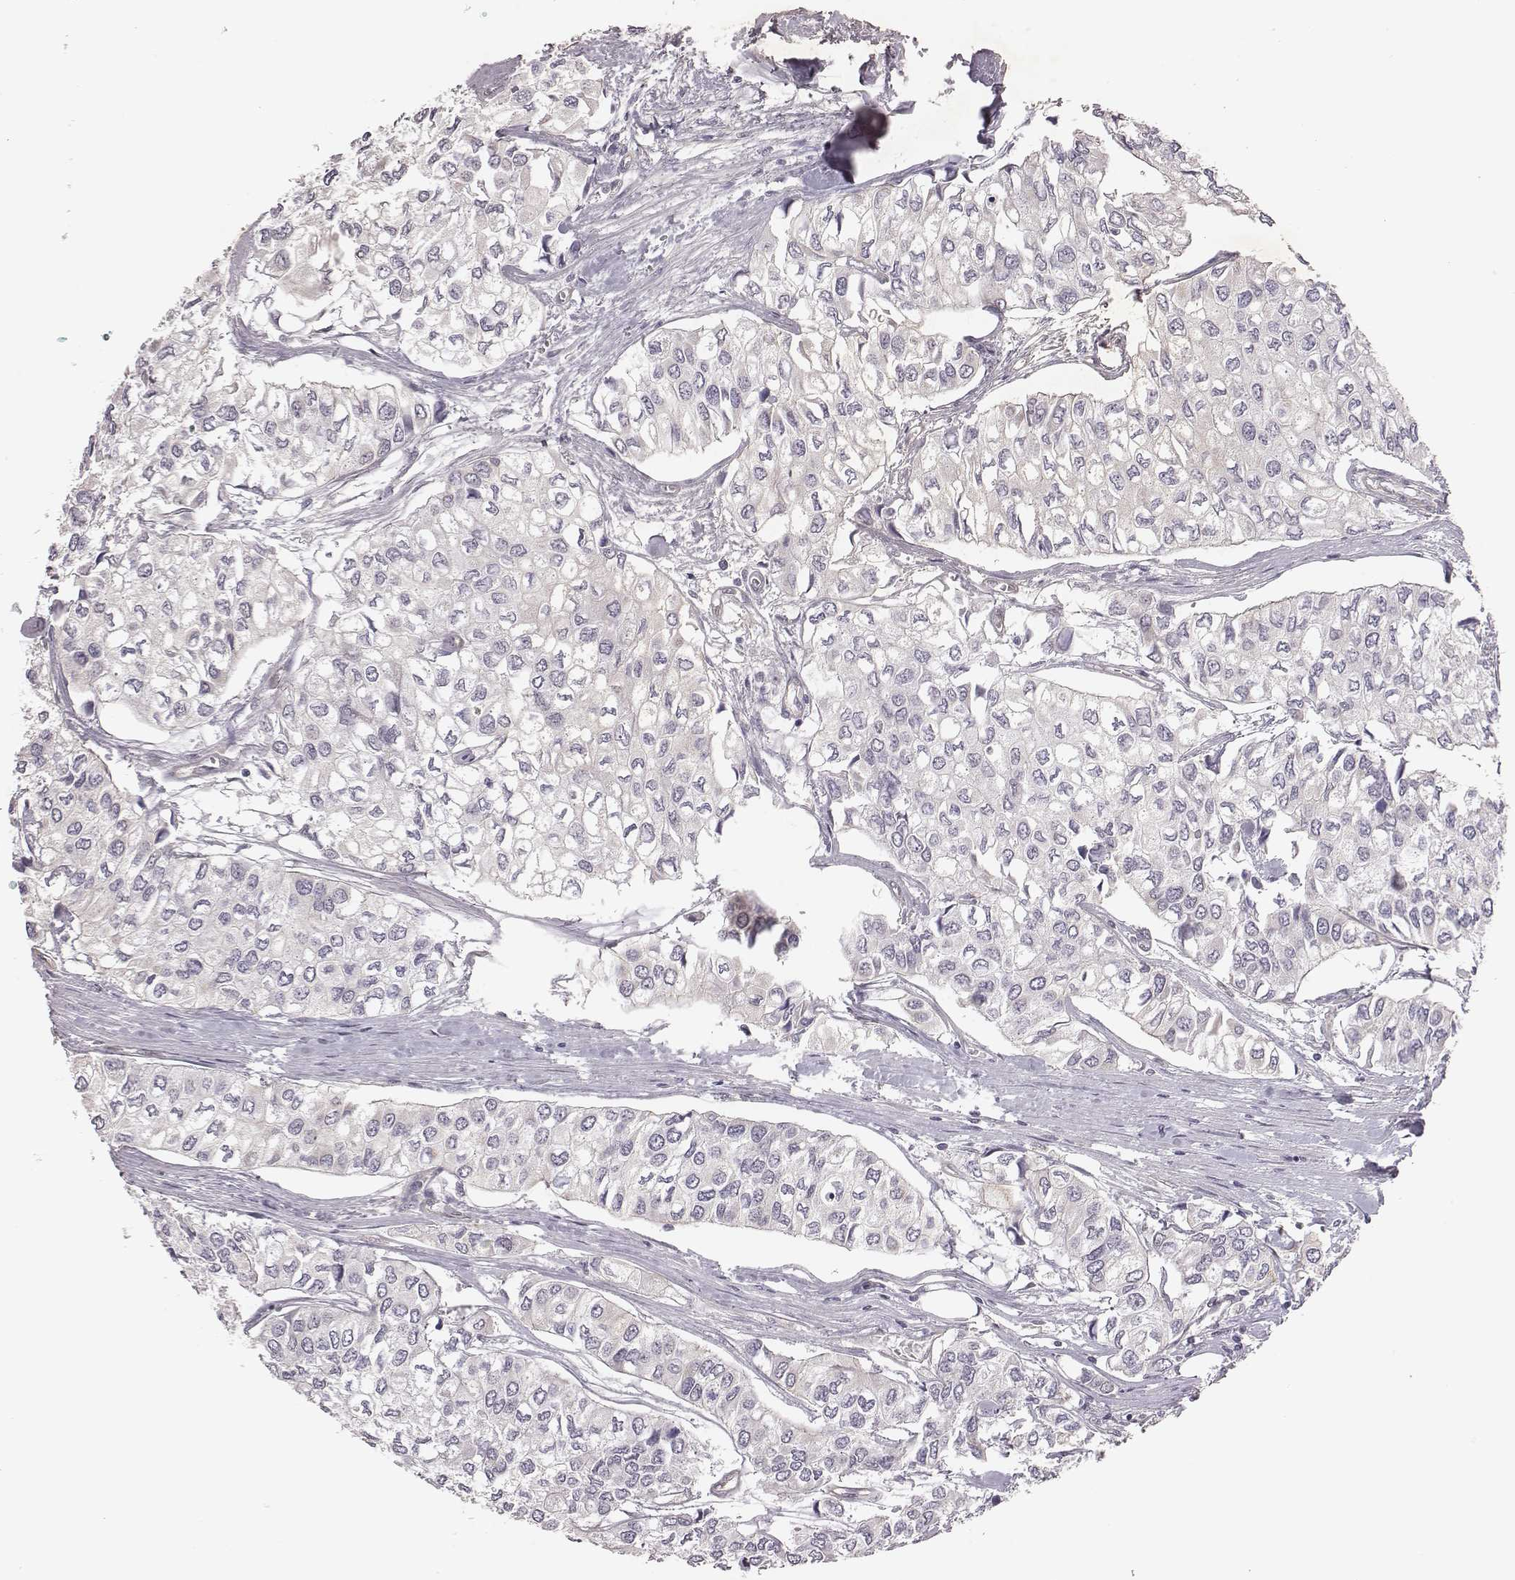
{"staining": {"intensity": "negative", "quantity": "none", "location": "none"}, "tissue": "urothelial cancer", "cell_type": "Tumor cells", "image_type": "cancer", "snomed": [{"axis": "morphology", "description": "Urothelial carcinoma, High grade"}, {"axis": "topography", "description": "Urinary bladder"}], "caption": "Urothelial carcinoma (high-grade) was stained to show a protein in brown. There is no significant positivity in tumor cells.", "gene": "SCARF1", "patient": {"sex": "male", "age": 73}}